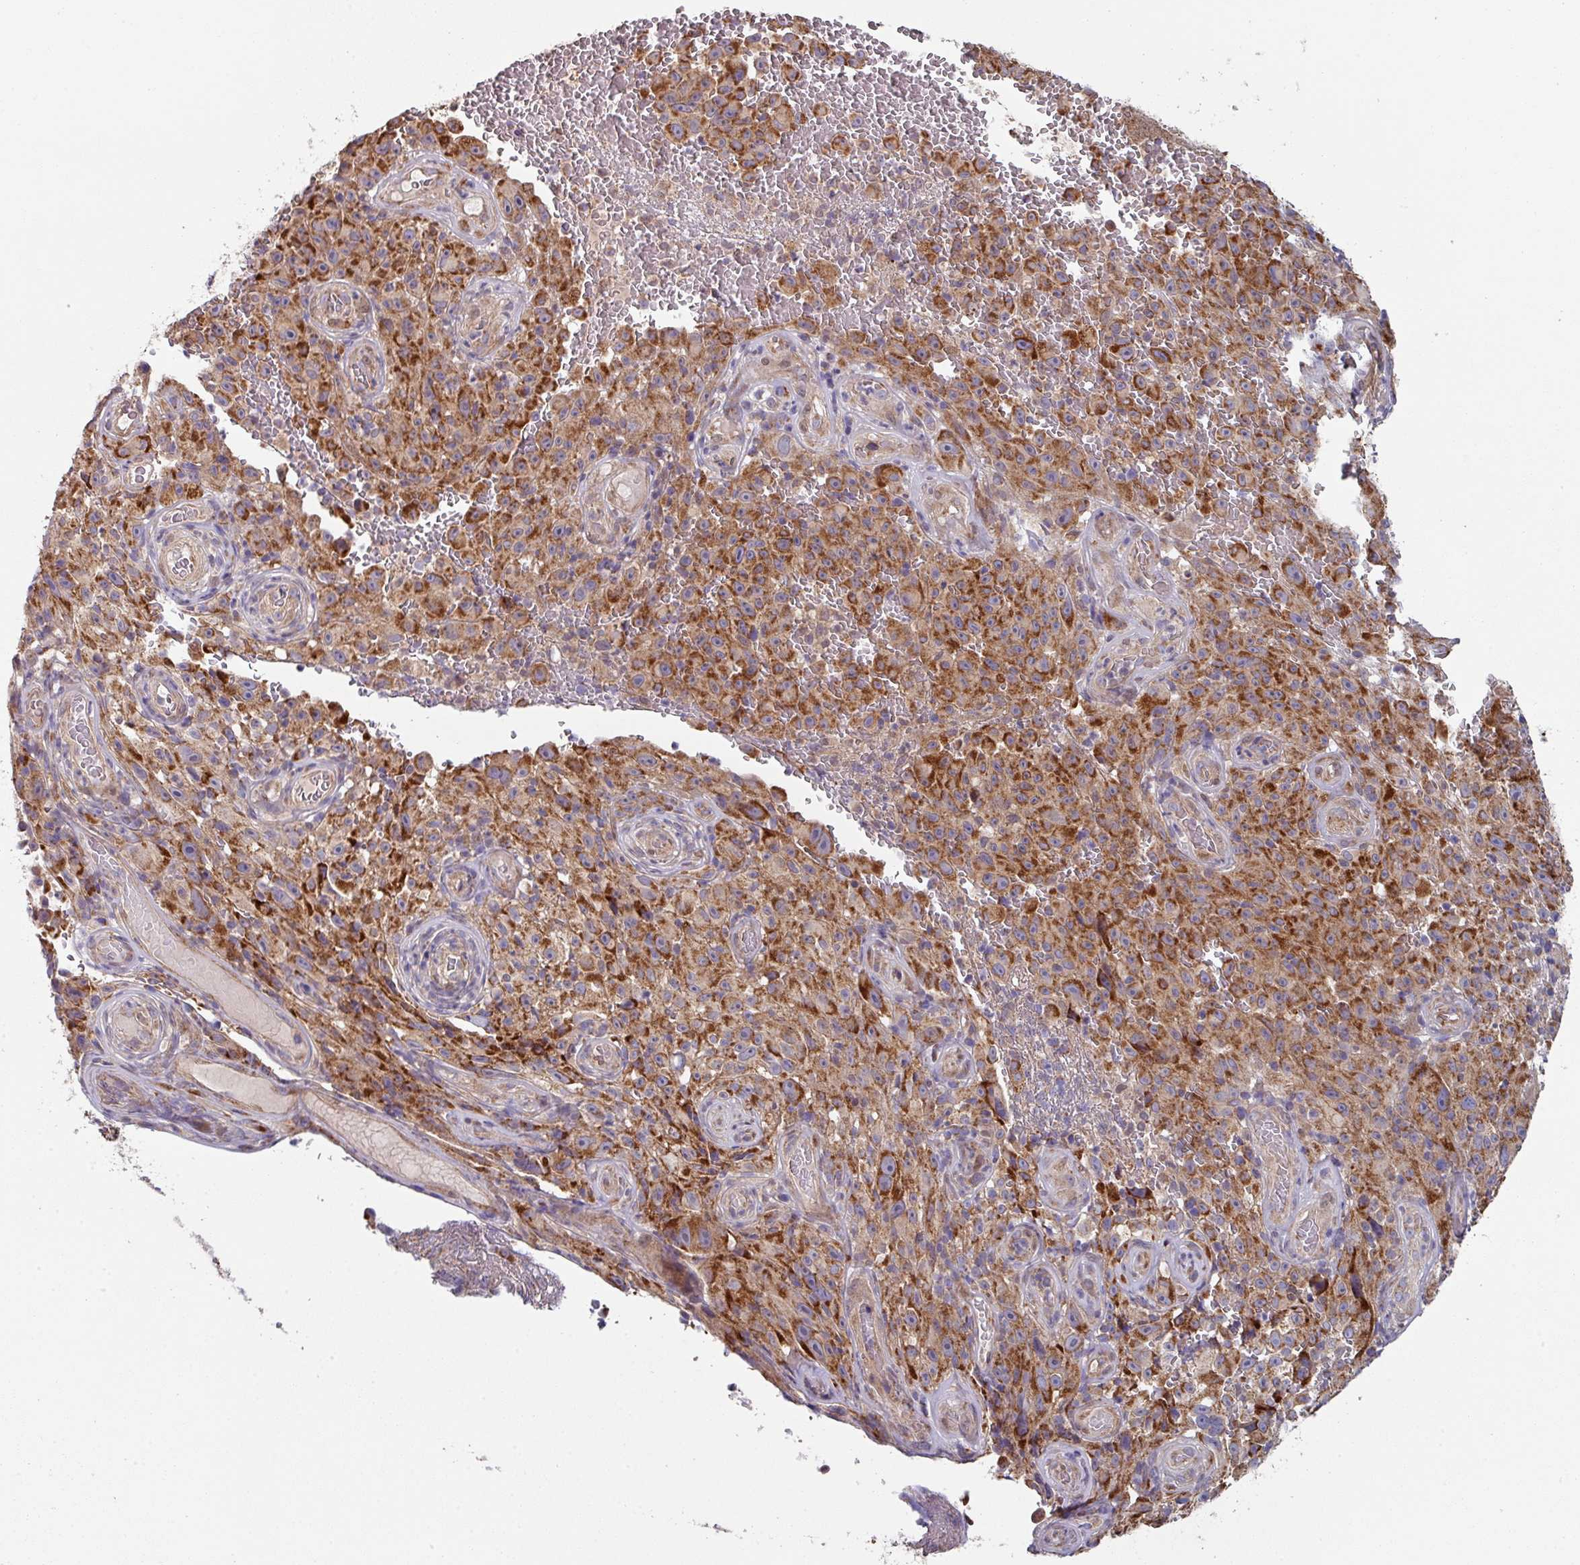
{"staining": {"intensity": "strong", "quantity": ">75%", "location": "cytoplasmic/membranous"}, "tissue": "melanoma", "cell_type": "Tumor cells", "image_type": "cancer", "snomed": [{"axis": "morphology", "description": "Malignant melanoma, NOS"}, {"axis": "topography", "description": "Skin"}], "caption": "This photomicrograph demonstrates immunohistochemistry (IHC) staining of melanoma, with high strong cytoplasmic/membranous staining in approximately >75% of tumor cells.", "gene": "DCAF12L2", "patient": {"sex": "female", "age": 82}}